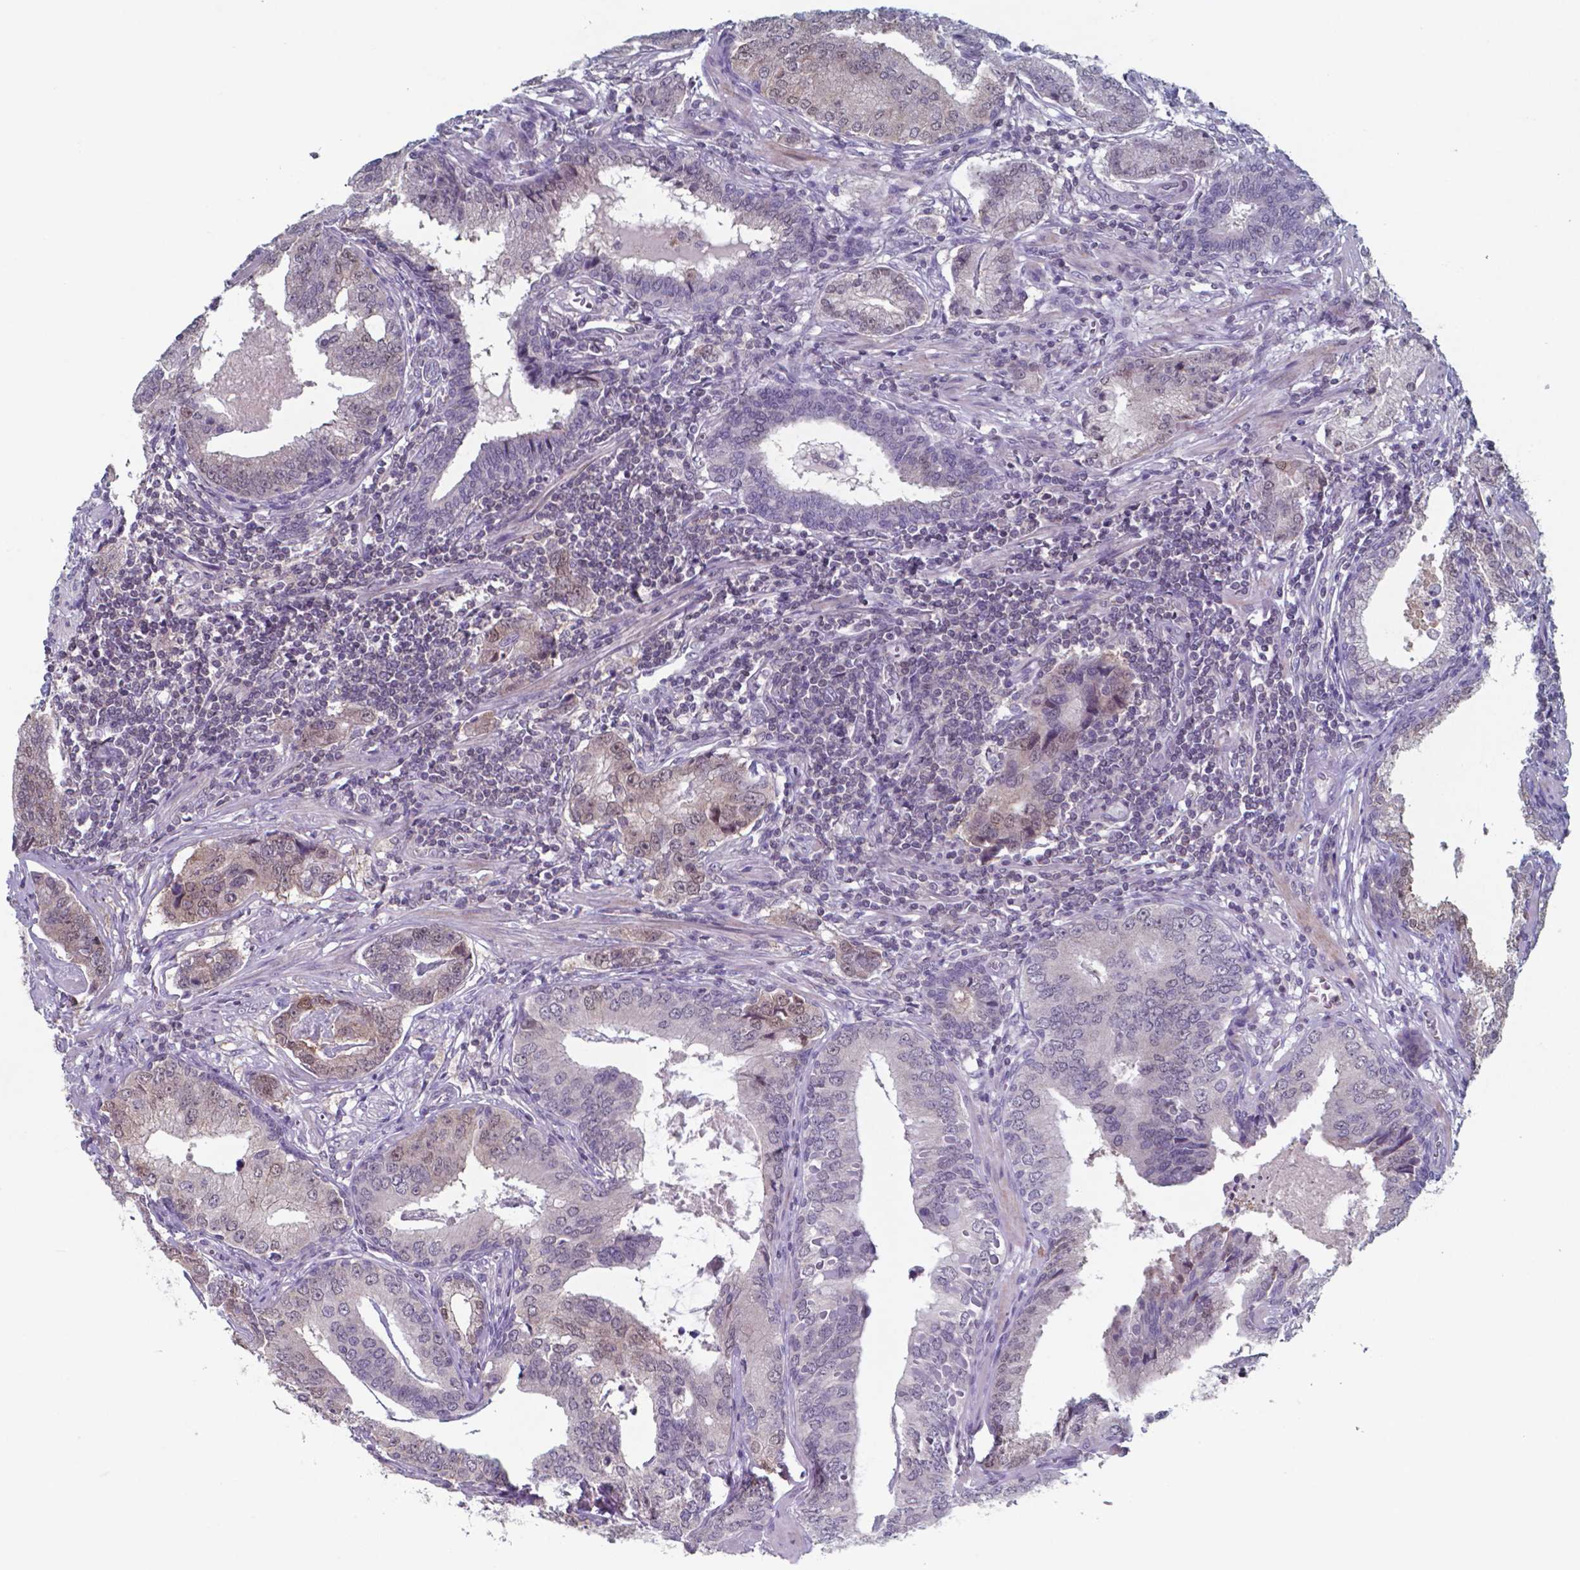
{"staining": {"intensity": "negative", "quantity": "none", "location": "none"}, "tissue": "prostate cancer", "cell_type": "Tumor cells", "image_type": "cancer", "snomed": [{"axis": "morphology", "description": "Adenocarcinoma, NOS"}, {"axis": "topography", "description": "Prostate"}], "caption": "An image of human adenocarcinoma (prostate) is negative for staining in tumor cells. (DAB IHC, high magnification).", "gene": "TDP2", "patient": {"sex": "male", "age": 64}}